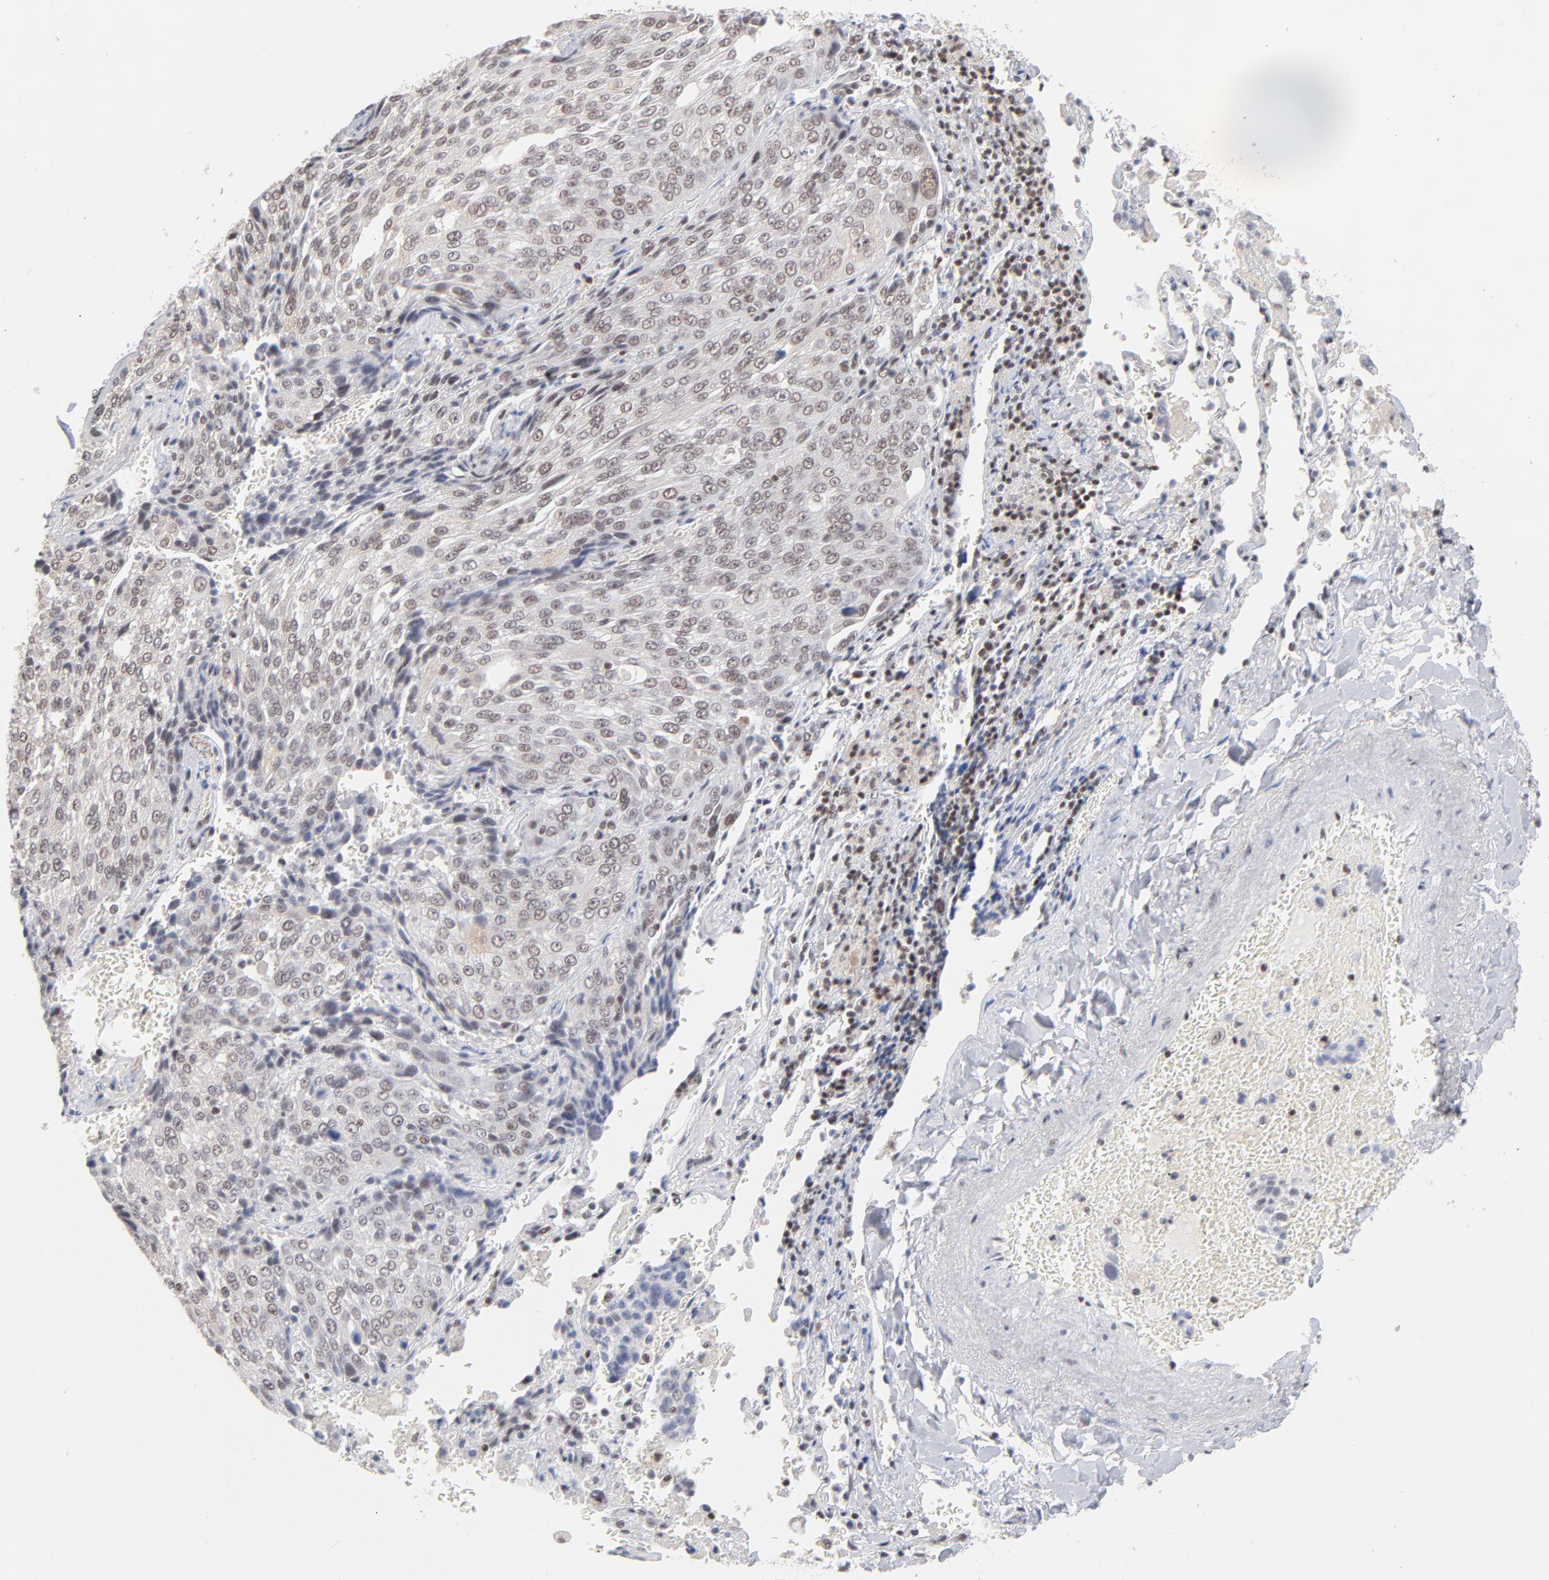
{"staining": {"intensity": "weak", "quantity": ">75%", "location": "nuclear"}, "tissue": "lung cancer", "cell_type": "Tumor cells", "image_type": "cancer", "snomed": [{"axis": "morphology", "description": "Squamous cell carcinoma, NOS"}, {"axis": "topography", "description": "Lung"}], "caption": "Lung cancer tissue demonstrates weak nuclear expression in about >75% of tumor cells", "gene": "ZNF143", "patient": {"sex": "male", "age": 54}}